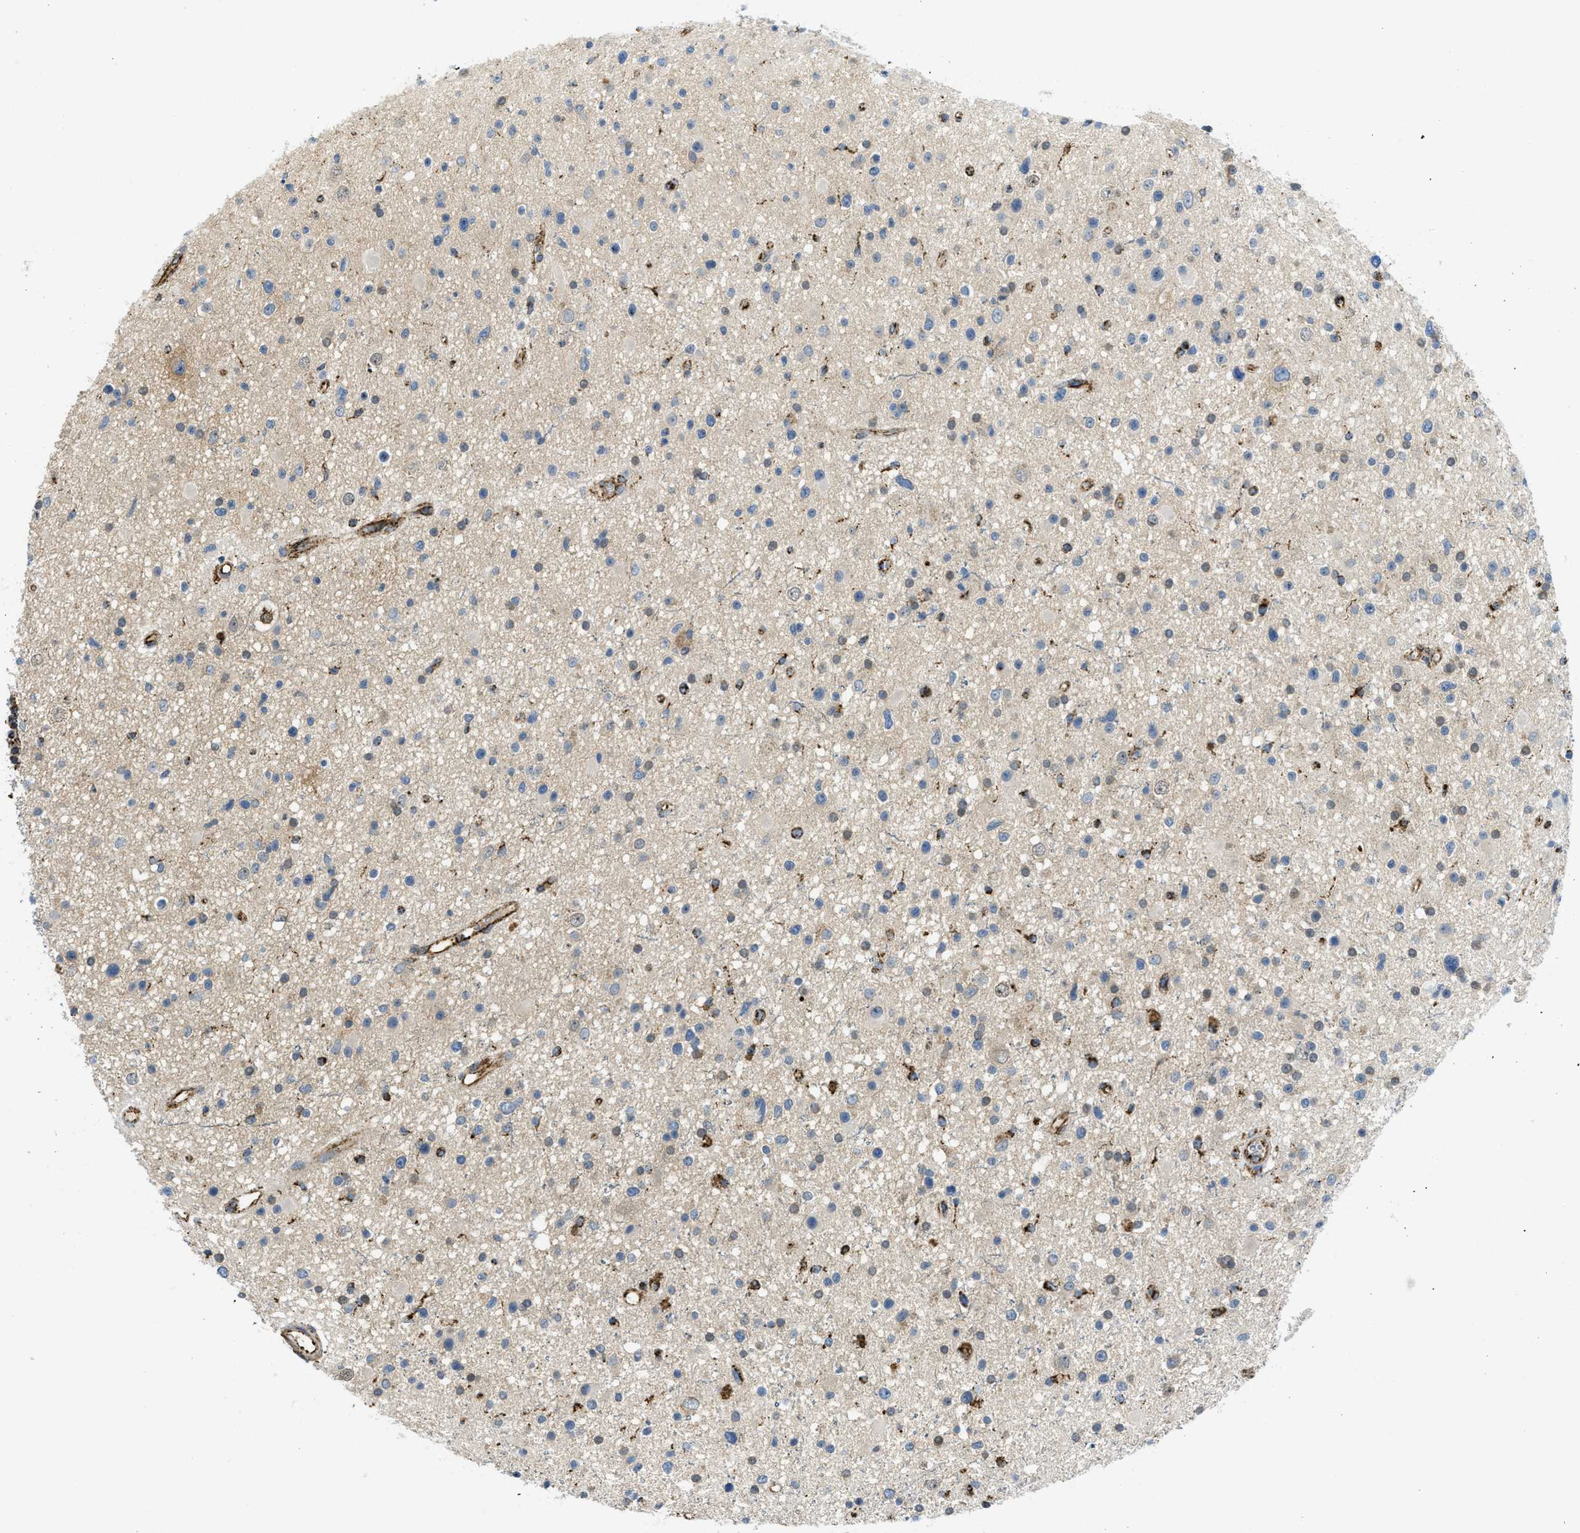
{"staining": {"intensity": "negative", "quantity": "none", "location": "none"}, "tissue": "glioma", "cell_type": "Tumor cells", "image_type": "cancer", "snomed": [{"axis": "morphology", "description": "Glioma, malignant, High grade"}, {"axis": "topography", "description": "Brain"}], "caption": "Immunohistochemical staining of human malignant high-grade glioma exhibits no significant positivity in tumor cells.", "gene": "SQOR", "patient": {"sex": "male", "age": 33}}